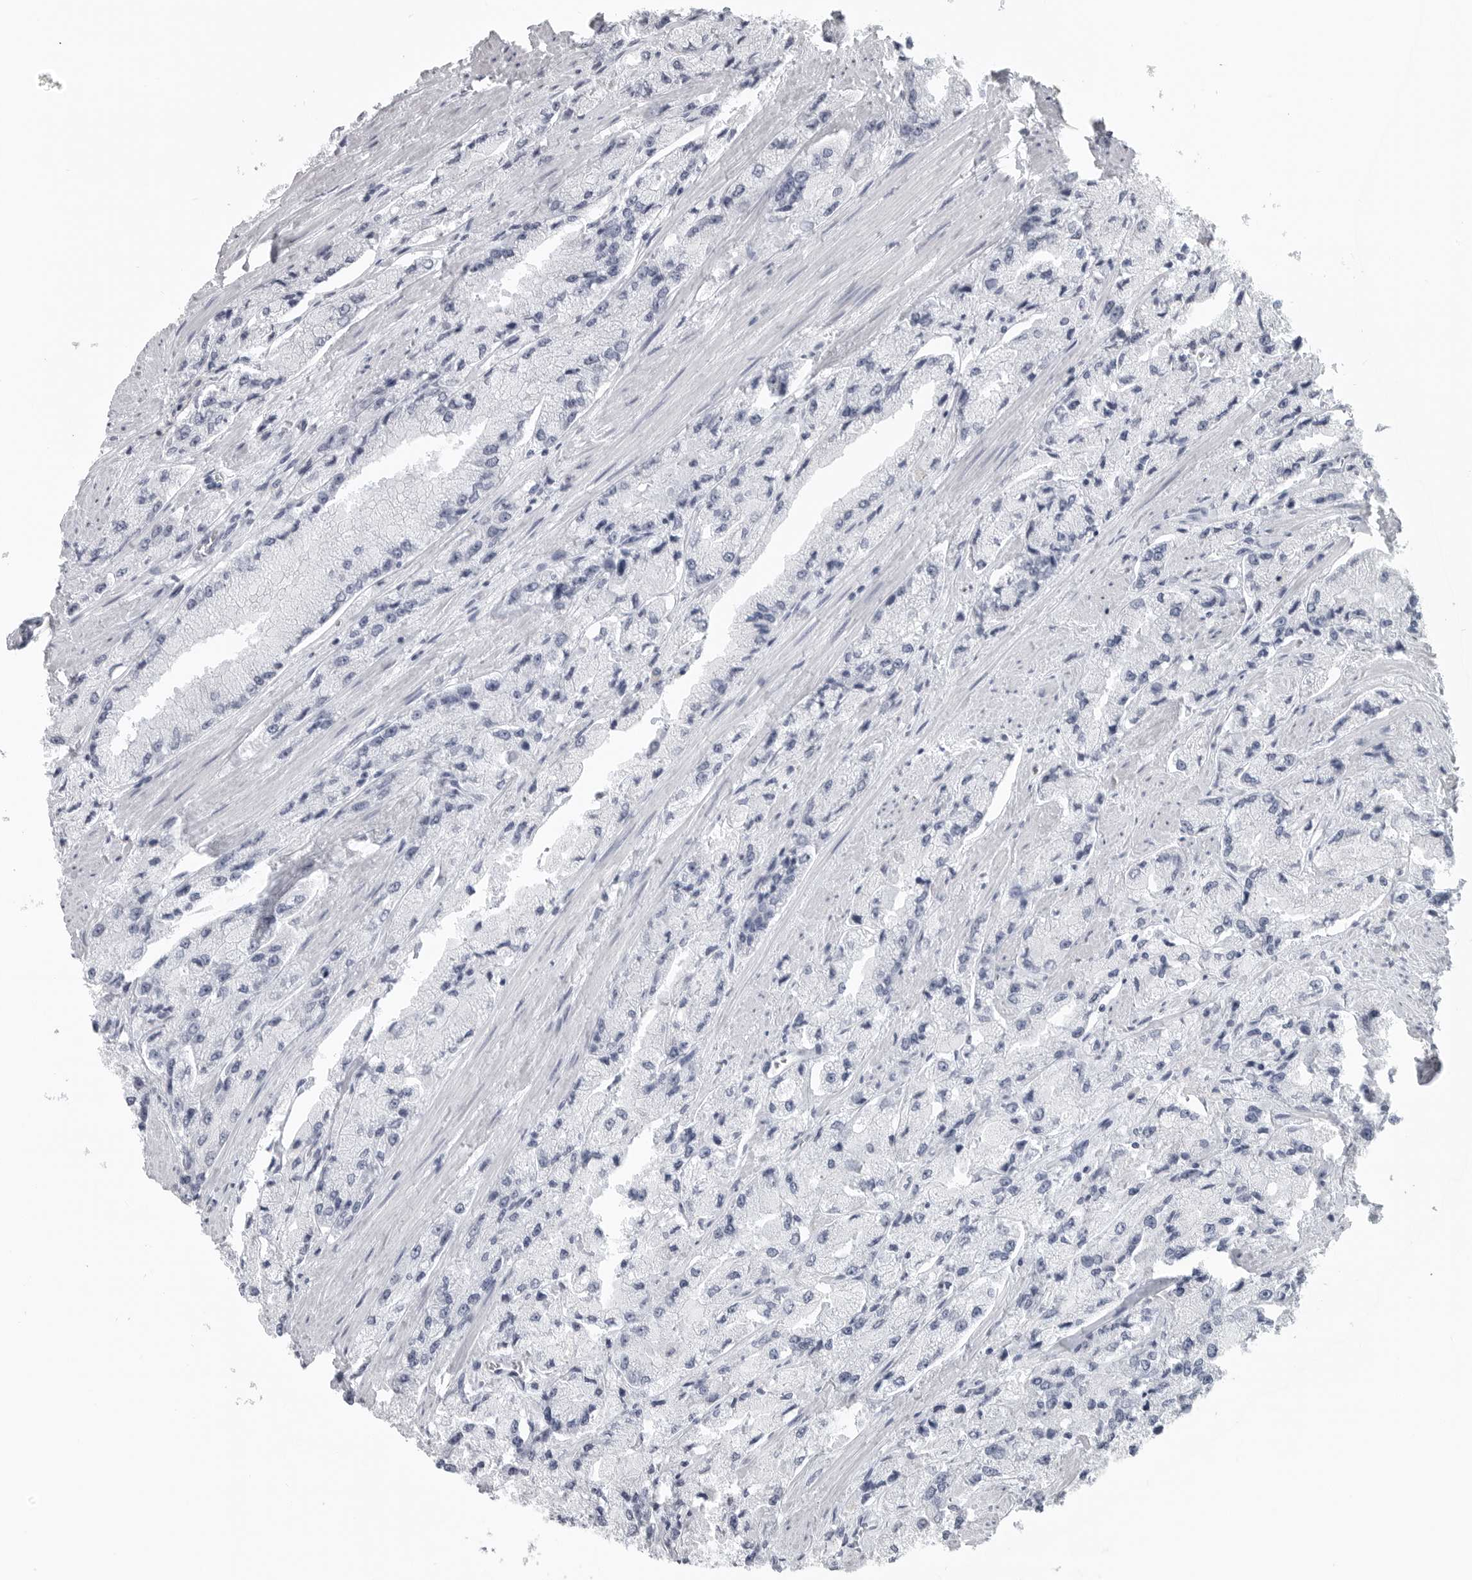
{"staining": {"intensity": "negative", "quantity": "none", "location": "none"}, "tissue": "prostate cancer", "cell_type": "Tumor cells", "image_type": "cancer", "snomed": [{"axis": "morphology", "description": "Adenocarcinoma, High grade"}, {"axis": "topography", "description": "Prostate"}], "caption": "Immunohistochemistry micrograph of neoplastic tissue: human prostate cancer stained with DAB exhibits no significant protein positivity in tumor cells.", "gene": "LY6D", "patient": {"sex": "male", "age": 58}}